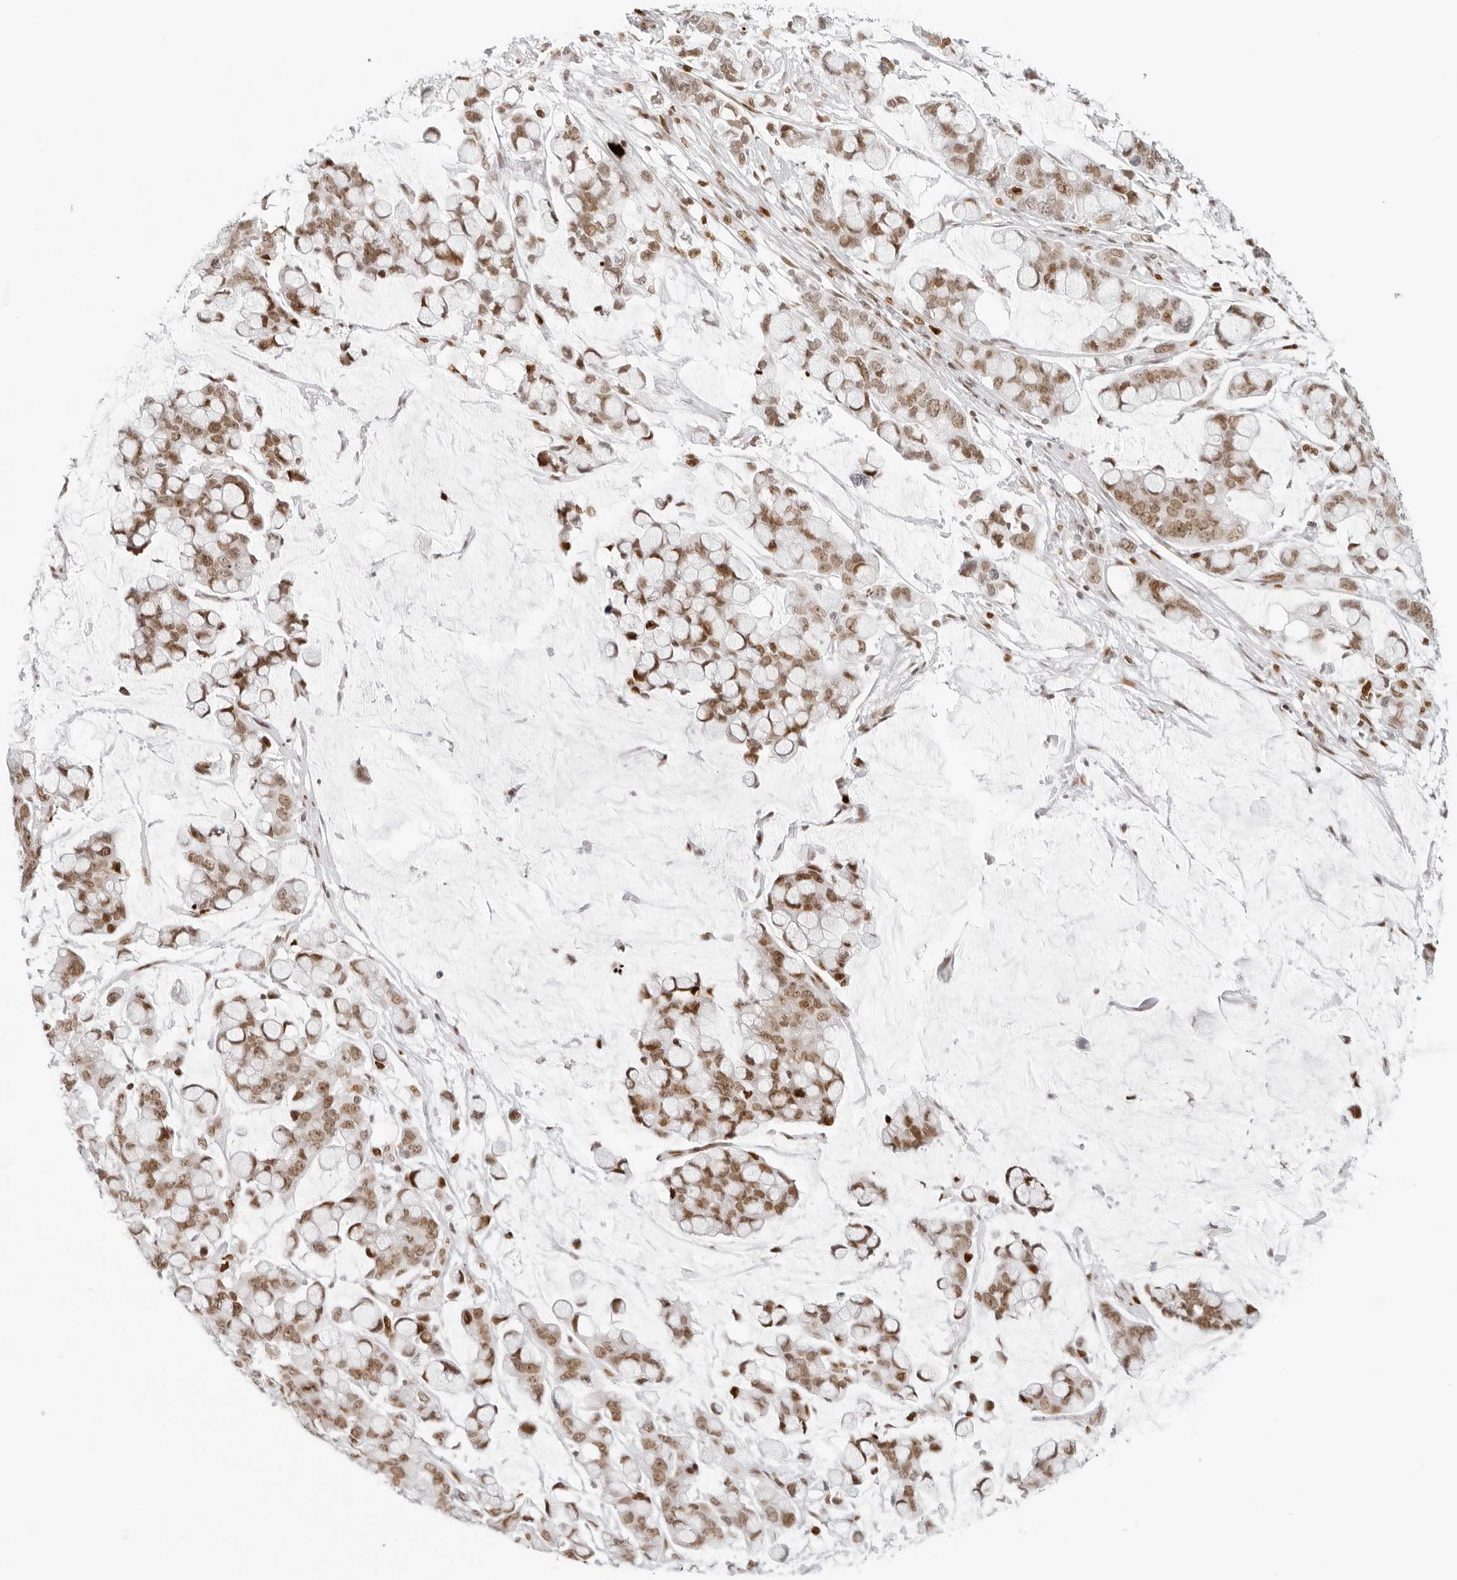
{"staining": {"intensity": "moderate", "quantity": ">75%", "location": "nuclear"}, "tissue": "stomach cancer", "cell_type": "Tumor cells", "image_type": "cancer", "snomed": [{"axis": "morphology", "description": "Adenocarcinoma, NOS"}, {"axis": "topography", "description": "Stomach, lower"}], "caption": "Human adenocarcinoma (stomach) stained for a protein (brown) demonstrates moderate nuclear positive positivity in about >75% of tumor cells.", "gene": "RCC1", "patient": {"sex": "male", "age": 84}}